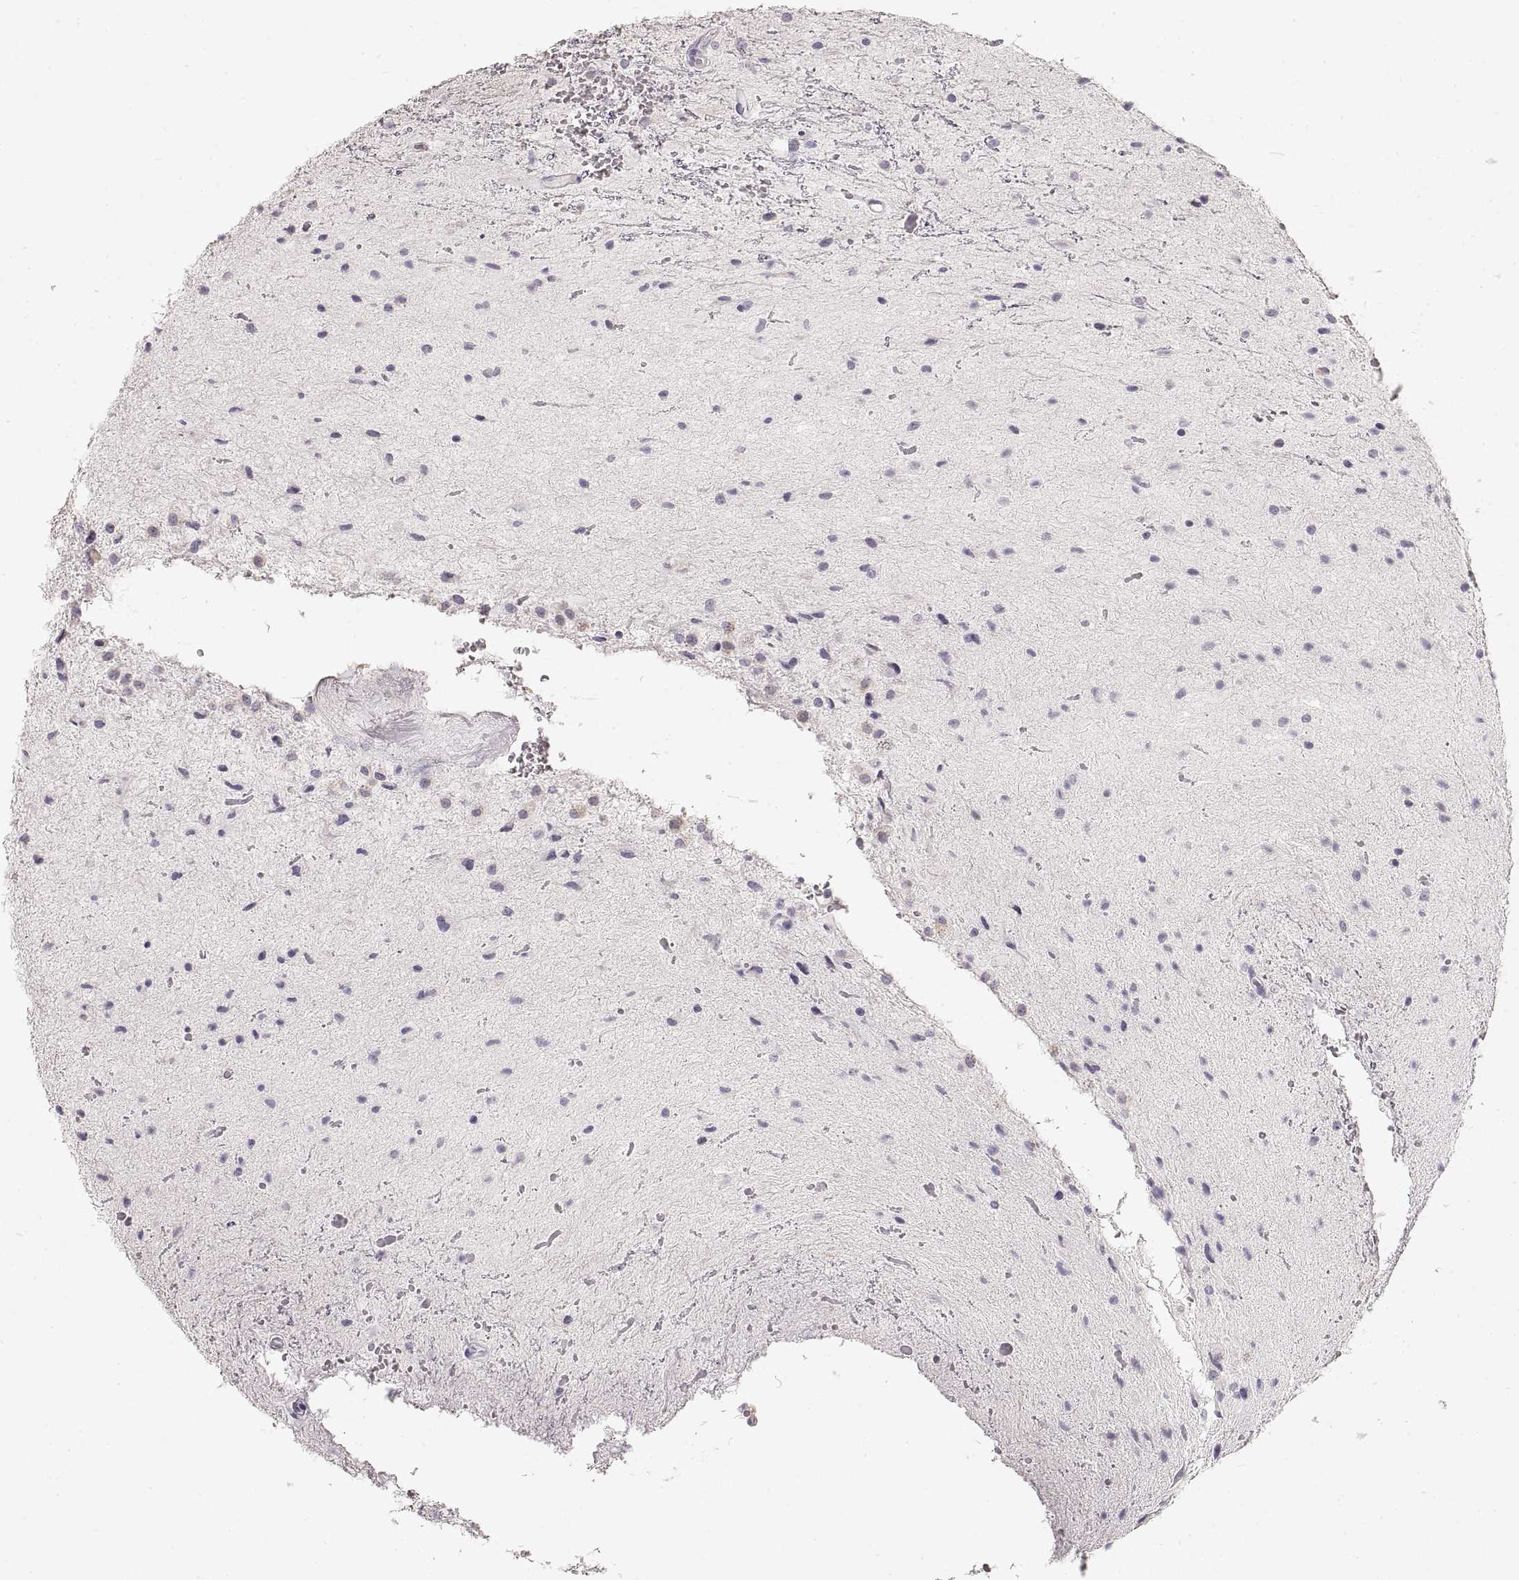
{"staining": {"intensity": "negative", "quantity": "none", "location": "none"}, "tissue": "glioma", "cell_type": "Tumor cells", "image_type": "cancer", "snomed": [{"axis": "morphology", "description": "Glioma, malignant, Low grade"}, {"axis": "topography", "description": "Cerebellum"}], "caption": "DAB (3,3'-diaminobenzidine) immunohistochemical staining of glioma shows no significant staining in tumor cells. (Immunohistochemistry (ihc), brightfield microscopy, high magnification).", "gene": "ZP3", "patient": {"sex": "female", "age": 14}}